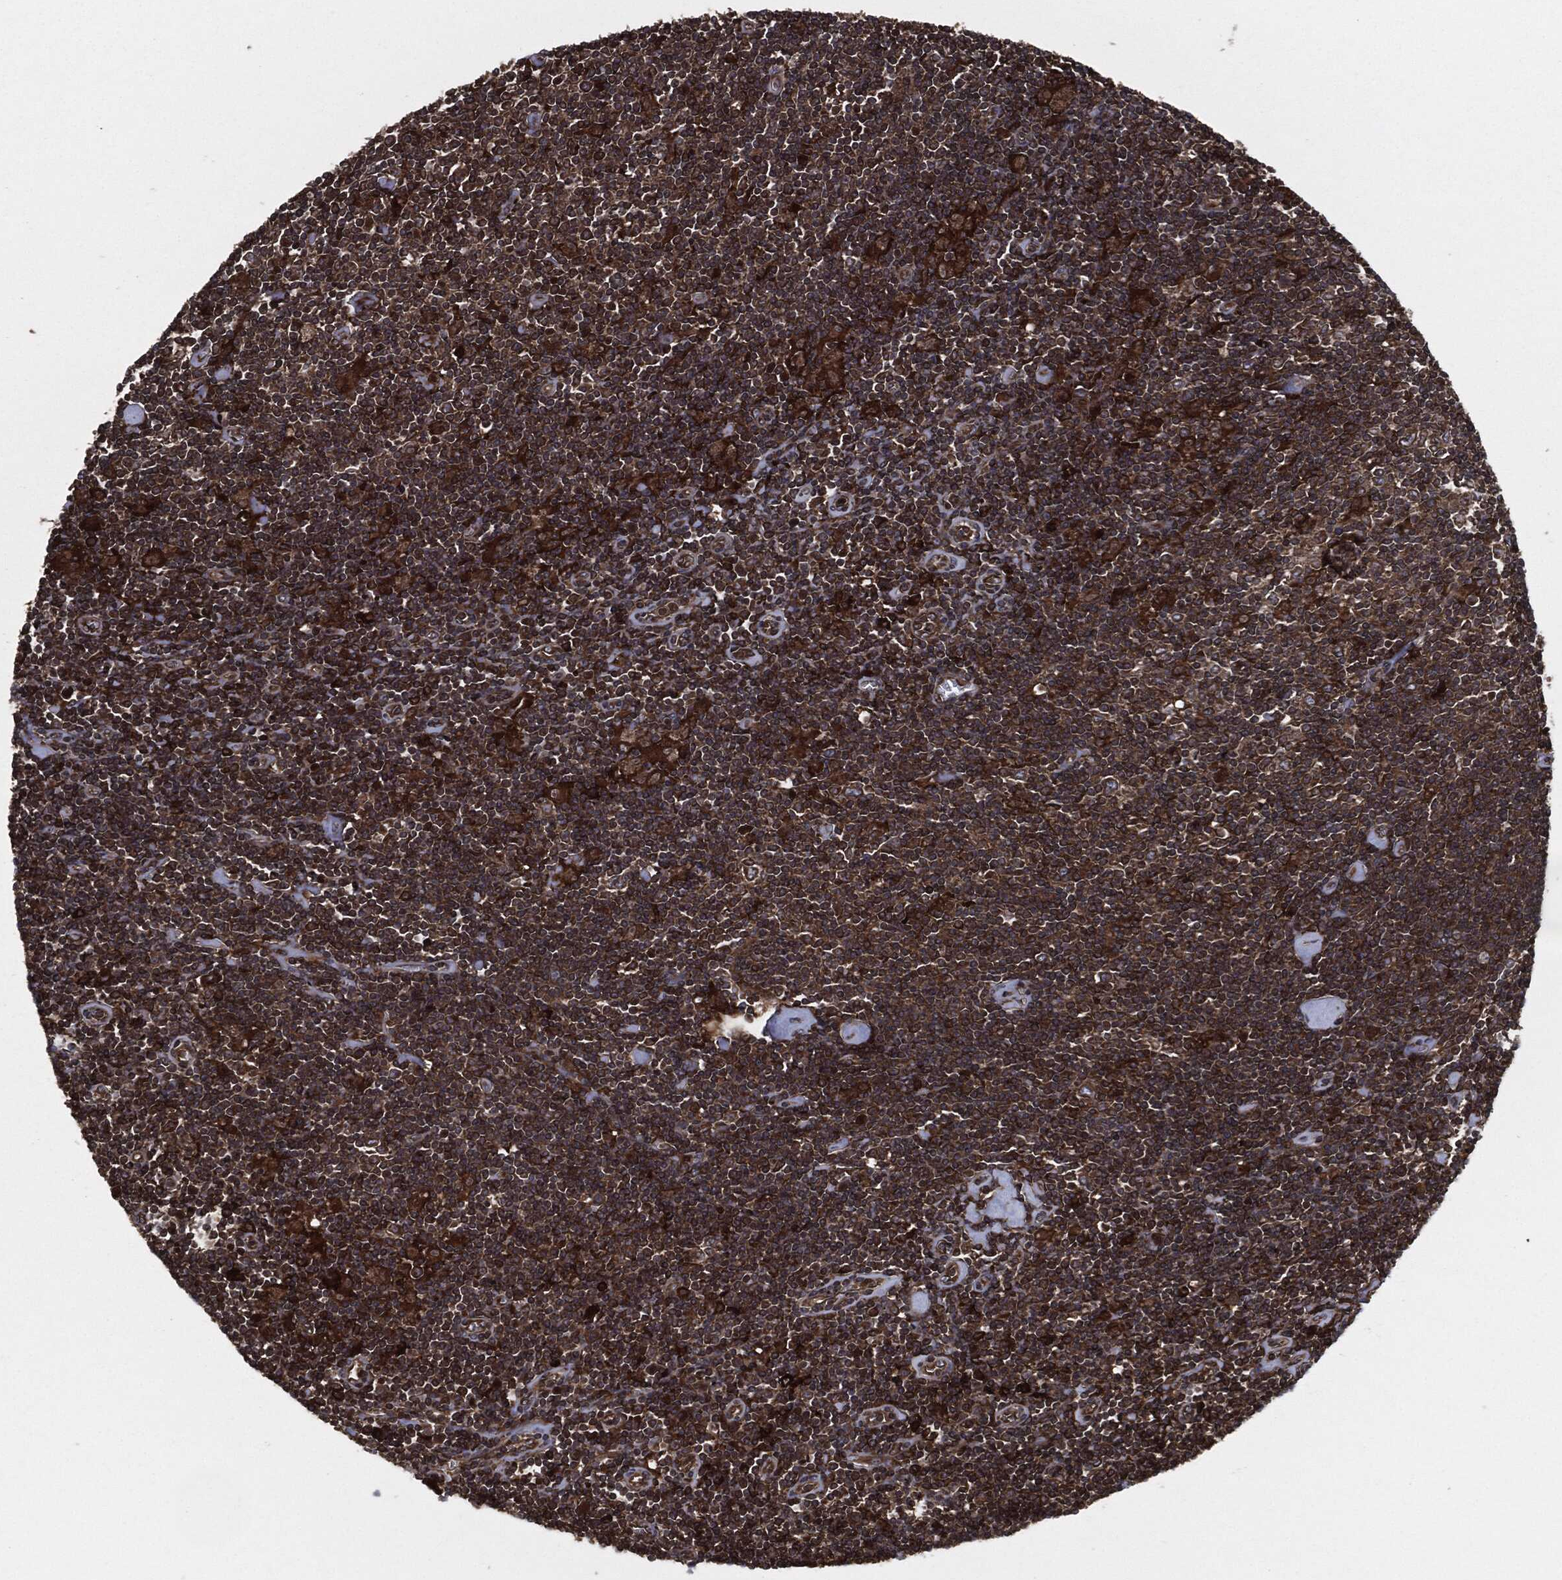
{"staining": {"intensity": "strong", "quantity": ">75%", "location": "cytoplasmic/membranous"}, "tissue": "lymphoma", "cell_type": "Tumor cells", "image_type": "cancer", "snomed": [{"axis": "morphology", "description": "Hodgkin's disease, NOS"}, {"axis": "topography", "description": "Lymph node"}], "caption": "A brown stain labels strong cytoplasmic/membranous positivity of a protein in lymphoma tumor cells.", "gene": "RAP1GDS1", "patient": {"sex": "male", "age": 40}}